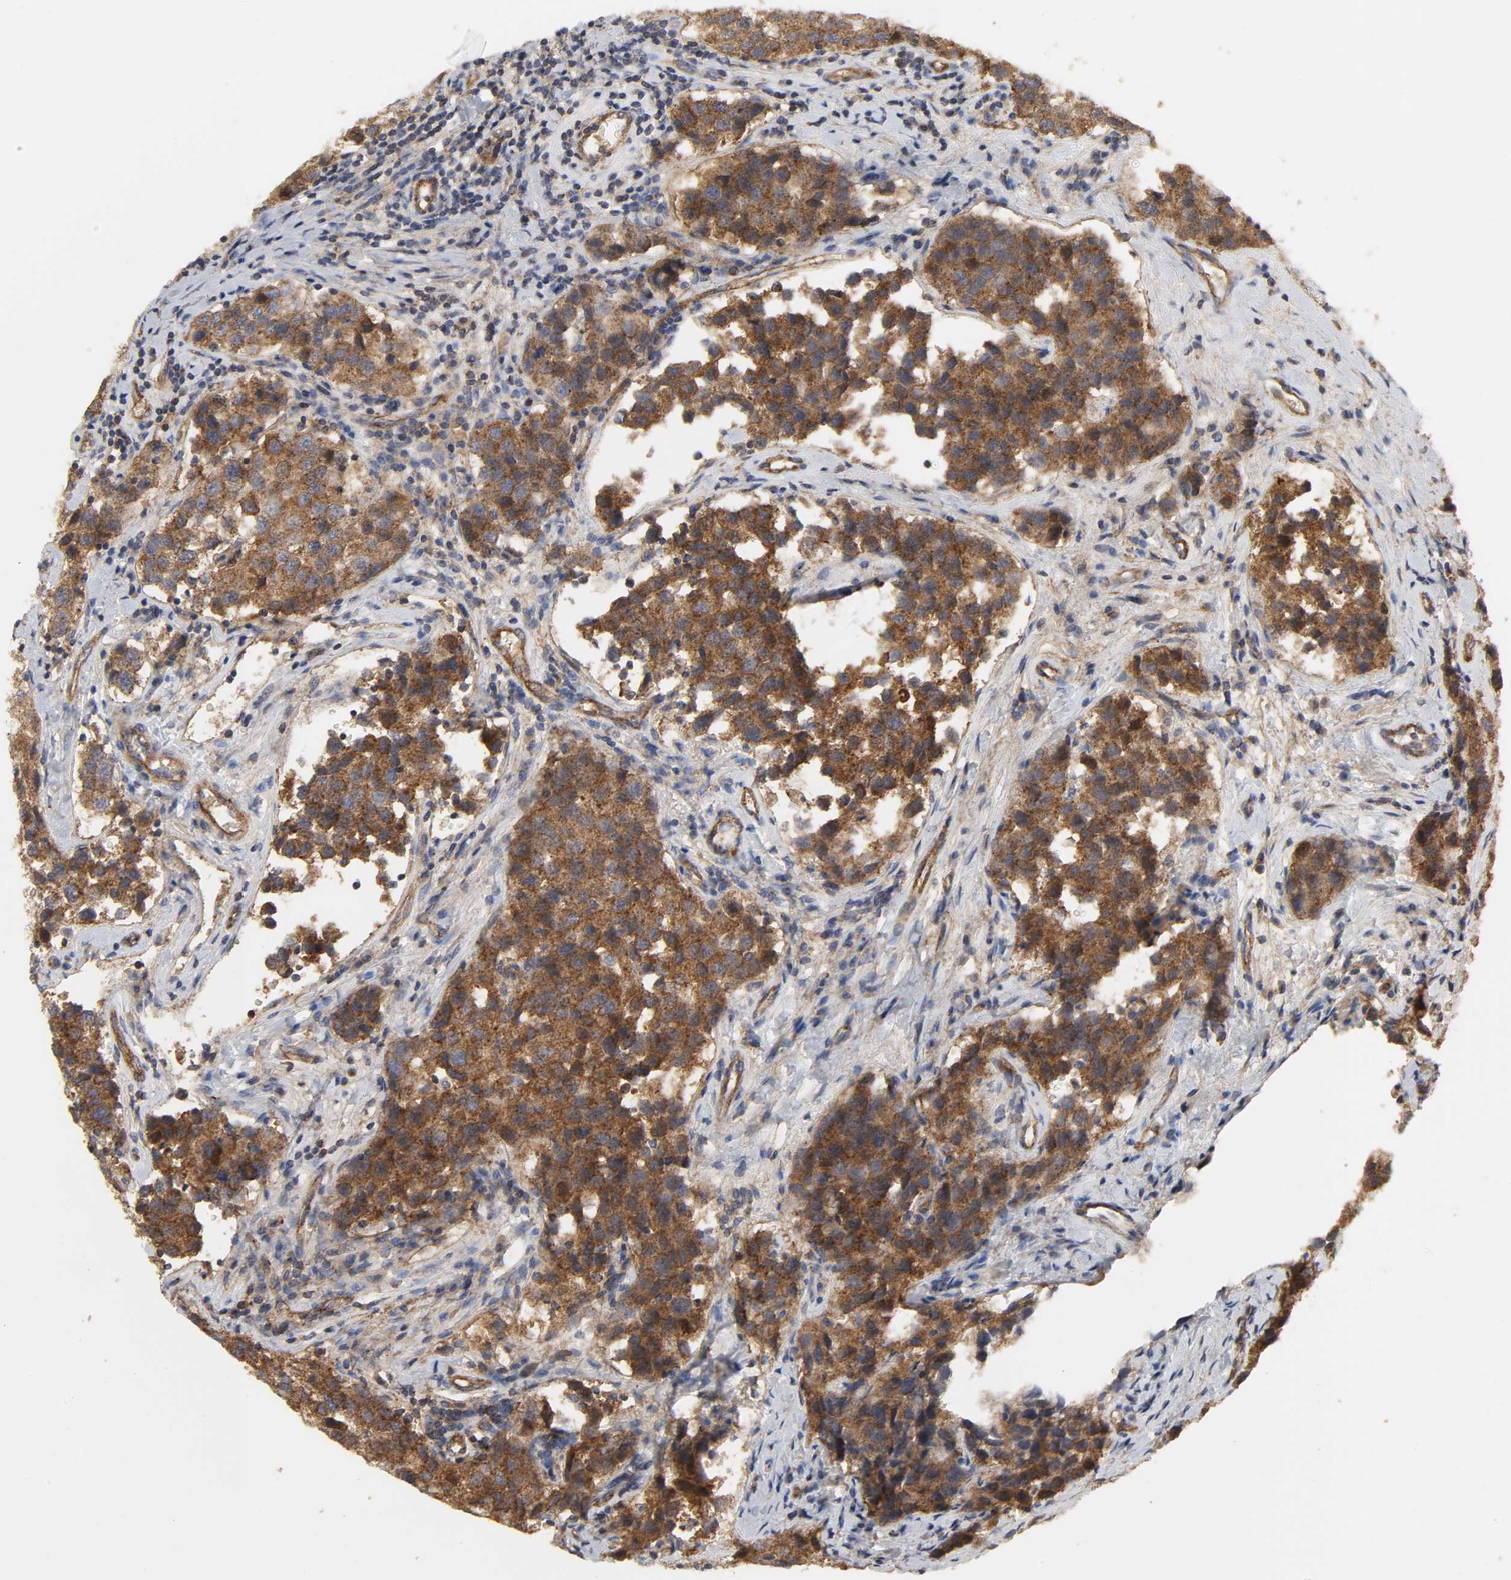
{"staining": {"intensity": "strong", "quantity": ">75%", "location": "cytoplasmic/membranous,nuclear"}, "tissue": "testis cancer", "cell_type": "Tumor cells", "image_type": "cancer", "snomed": [{"axis": "morphology", "description": "Seminoma, NOS"}, {"axis": "topography", "description": "Testis"}], "caption": "Immunohistochemistry (IHC) (DAB) staining of testis cancer reveals strong cytoplasmic/membranous and nuclear protein positivity in about >75% of tumor cells.", "gene": "SH3GLB1", "patient": {"sex": "male", "age": 39}}